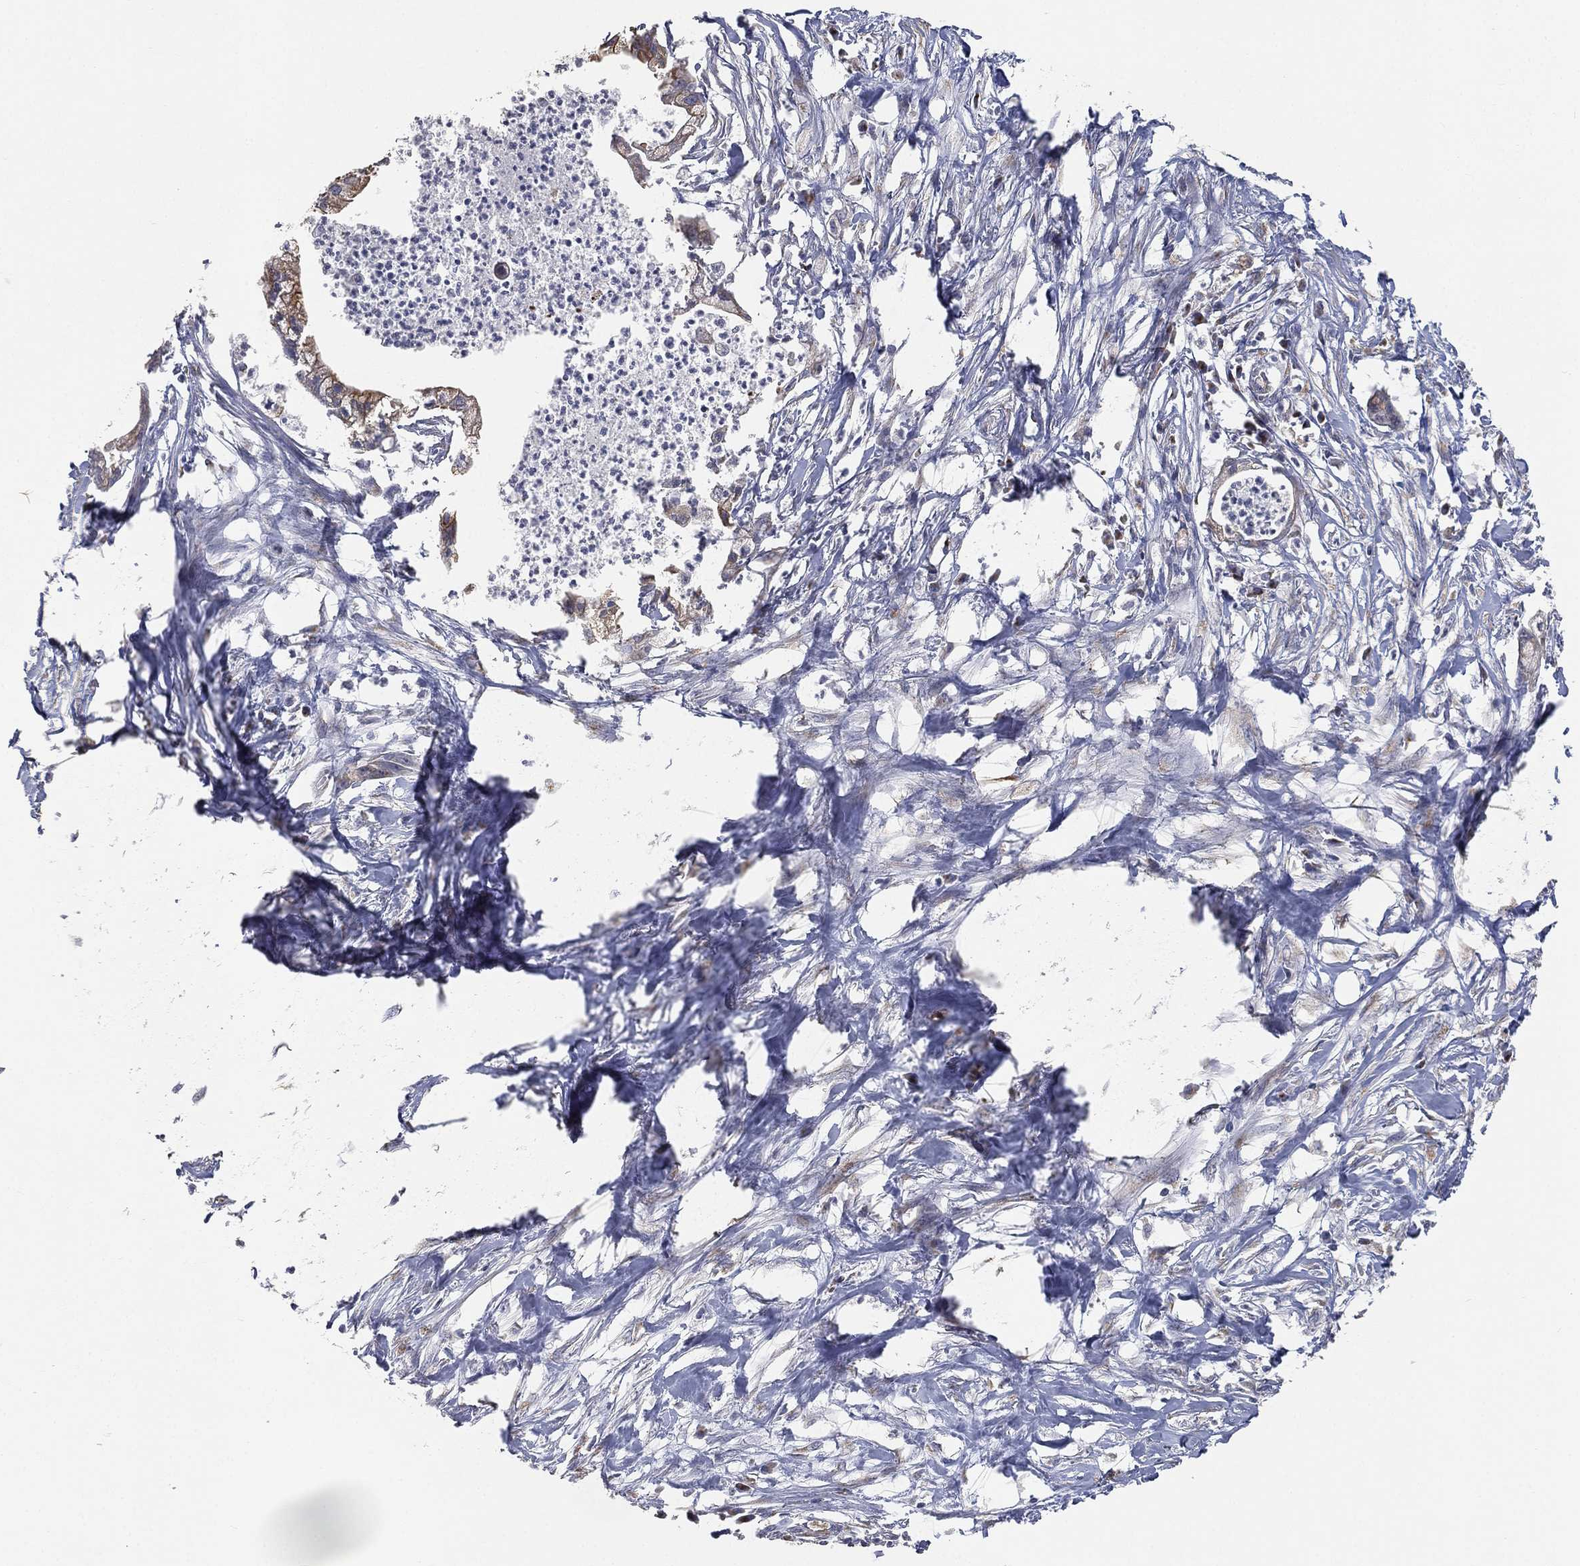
{"staining": {"intensity": "moderate", "quantity": ">75%", "location": "cytoplasmic/membranous"}, "tissue": "pancreatic cancer", "cell_type": "Tumor cells", "image_type": "cancer", "snomed": [{"axis": "morphology", "description": "Normal tissue, NOS"}, {"axis": "morphology", "description": "Adenocarcinoma, NOS"}, {"axis": "topography", "description": "Pancreas"}], "caption": "Brown immunohistochemical staining in pancreatic cancer reveals moderate cytoplasmic/membranous positivity in approximately >75% of tumor cells.", "gene": "TICAM1", "patient": {"sex": "female", "age": 58}}